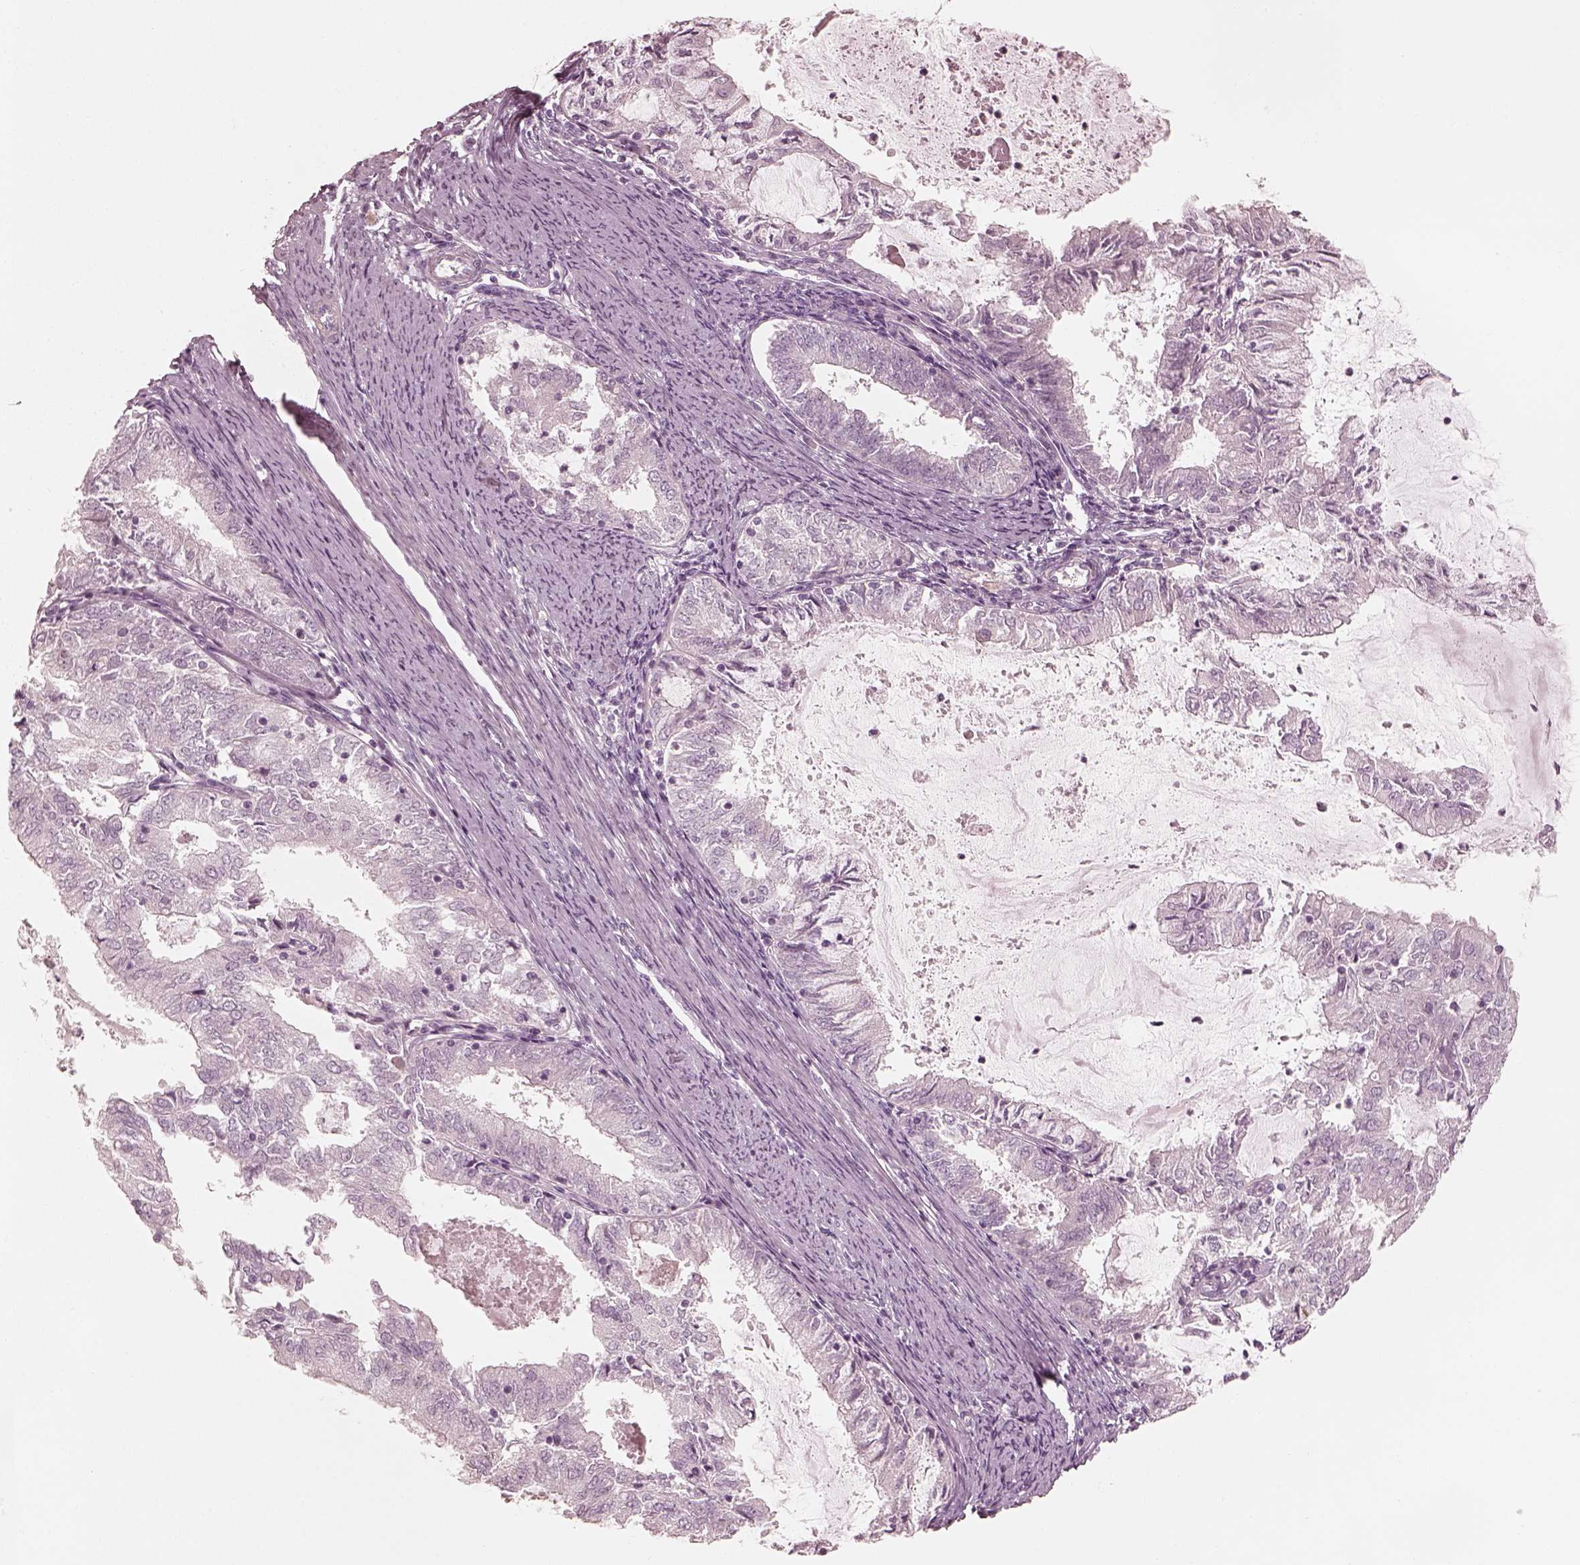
{"staining": {"intensity": "negative", "quantity": "none", "location": "none"}, "tissue": "endometrial cancer", "cell_type": "Tumor cells", "image_type": "cancer", "snomed": [{"axis": "morphology", "description": "Adenocarcinoma, NOS"}, {"axis": "topography", "description": "Endometrium"}], "caption": "Endometrial cancer was stained to show a protein in brown. There is no significant expression in tumor cells.", "gene": "SPATA24", "patient": {"sex": "female", "age": 57}}